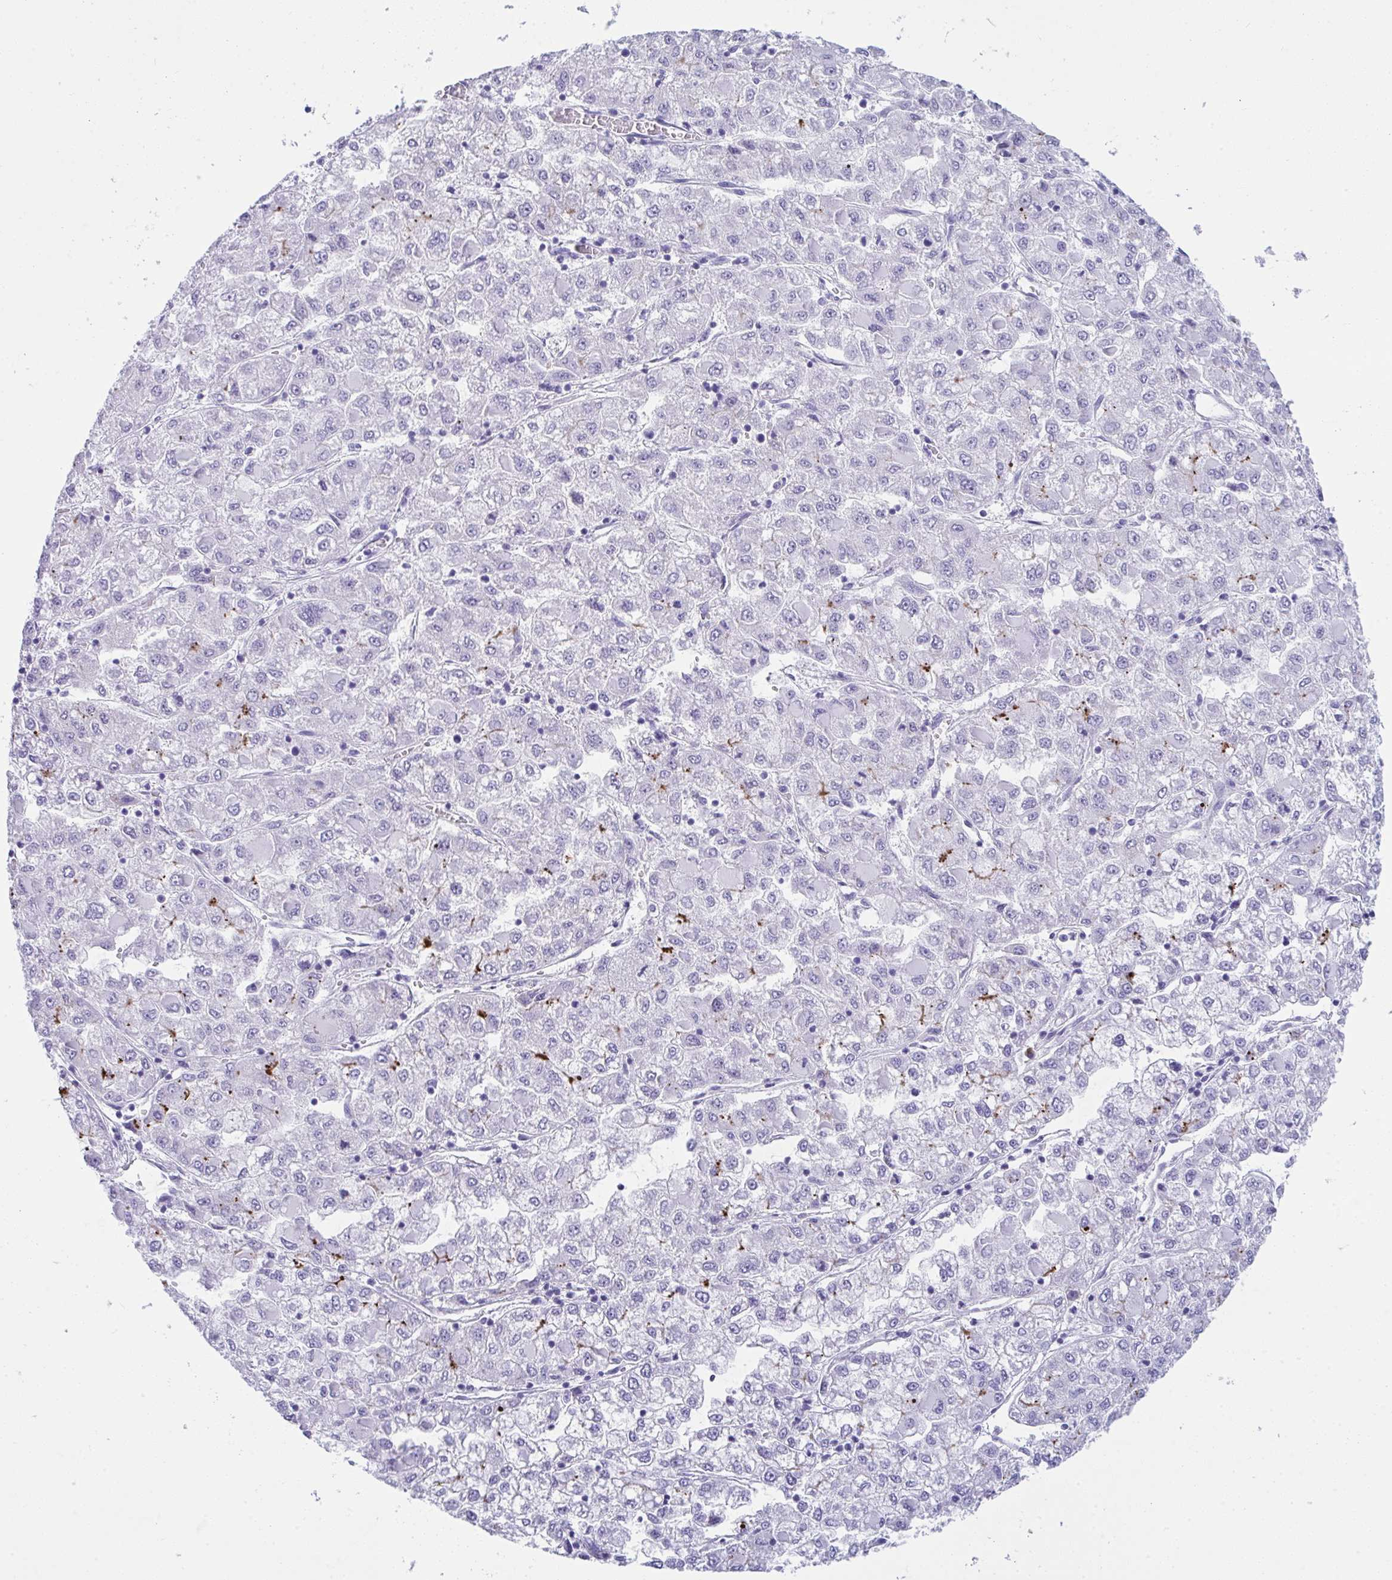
{"staining": {"intensity": "negative", "quantity": "none", "location": "none"}, "tissue": "liver cancer", "cell_type": "Tumor cells", "image_type": "cancer", "snomed": [{"axis": "morphology", "description": "Carcinoma, Hepatocellular, NOS"}, {"axis": "topography", "description": "Liver"}], "caption": "A high-resolution histopathology image shows immunohistochemistry staining of liver hepatocellular carcinoma, which demonstrates no significant staining in tumor cells. (DAB (3,3'-diaminobenzidine) immunohistochemistry visualized using brightfield microscopy, high magnification).", "gene": "JCHAIN", "patient": {"sex": "male", "age": 40}}